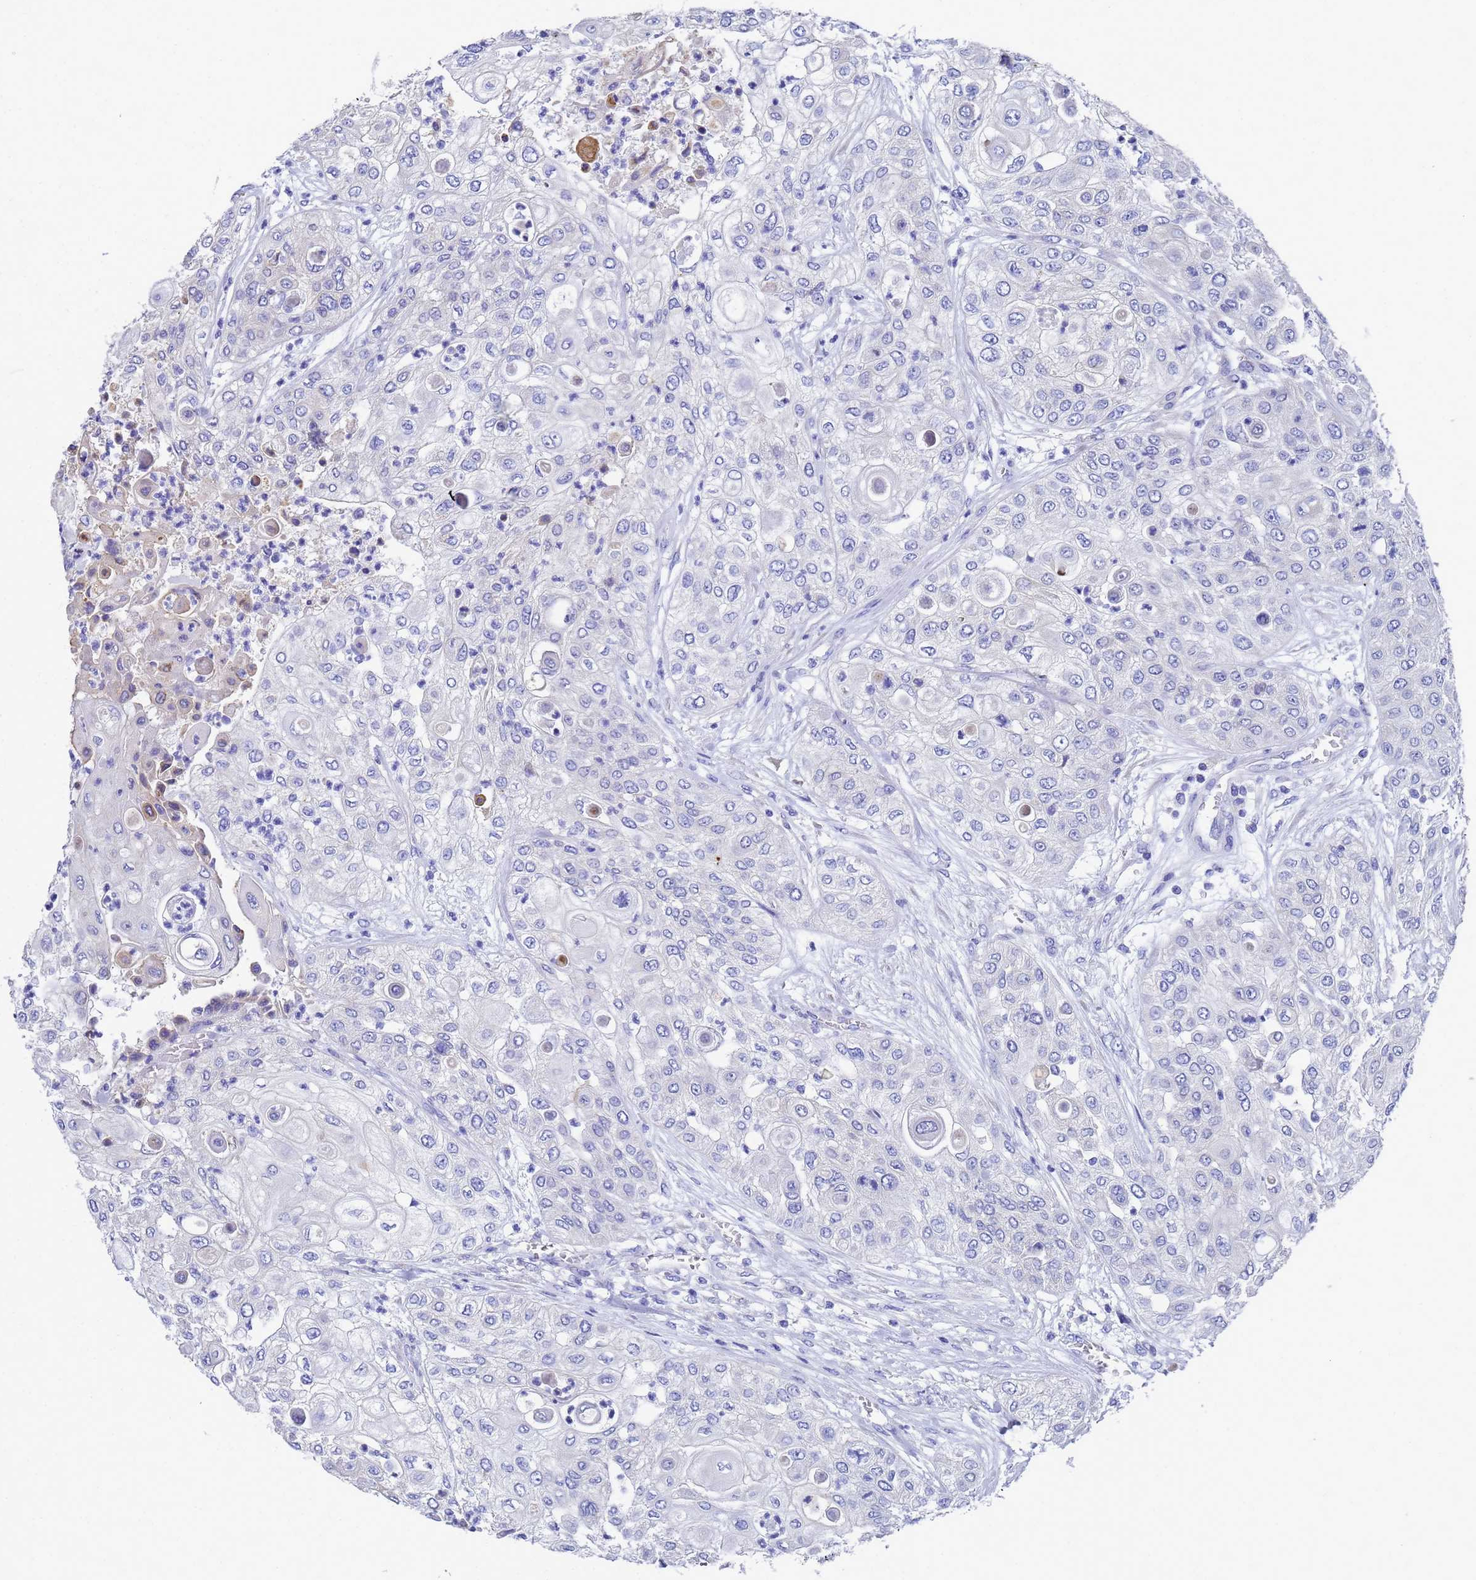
{"staining": {"intensity": "negative", "quantity": "none", "location": "none"}, "tissue": "urothelial cancer", "cell_type": "Tumor cells", "image_type": "cancer", "snomed": [{"axis": "morphology", "description": "Urothelial carcinoma, High grade"}, {"axis": "topography", "description": "Urinary bladder"}], "caption": "A high-resolution micrograph shows IHC staining of urothelial cancer, which shows no significant staining in tumor cells.", "gene": "TM4SF4", "patient": {"sex": "female", "age": 79}}